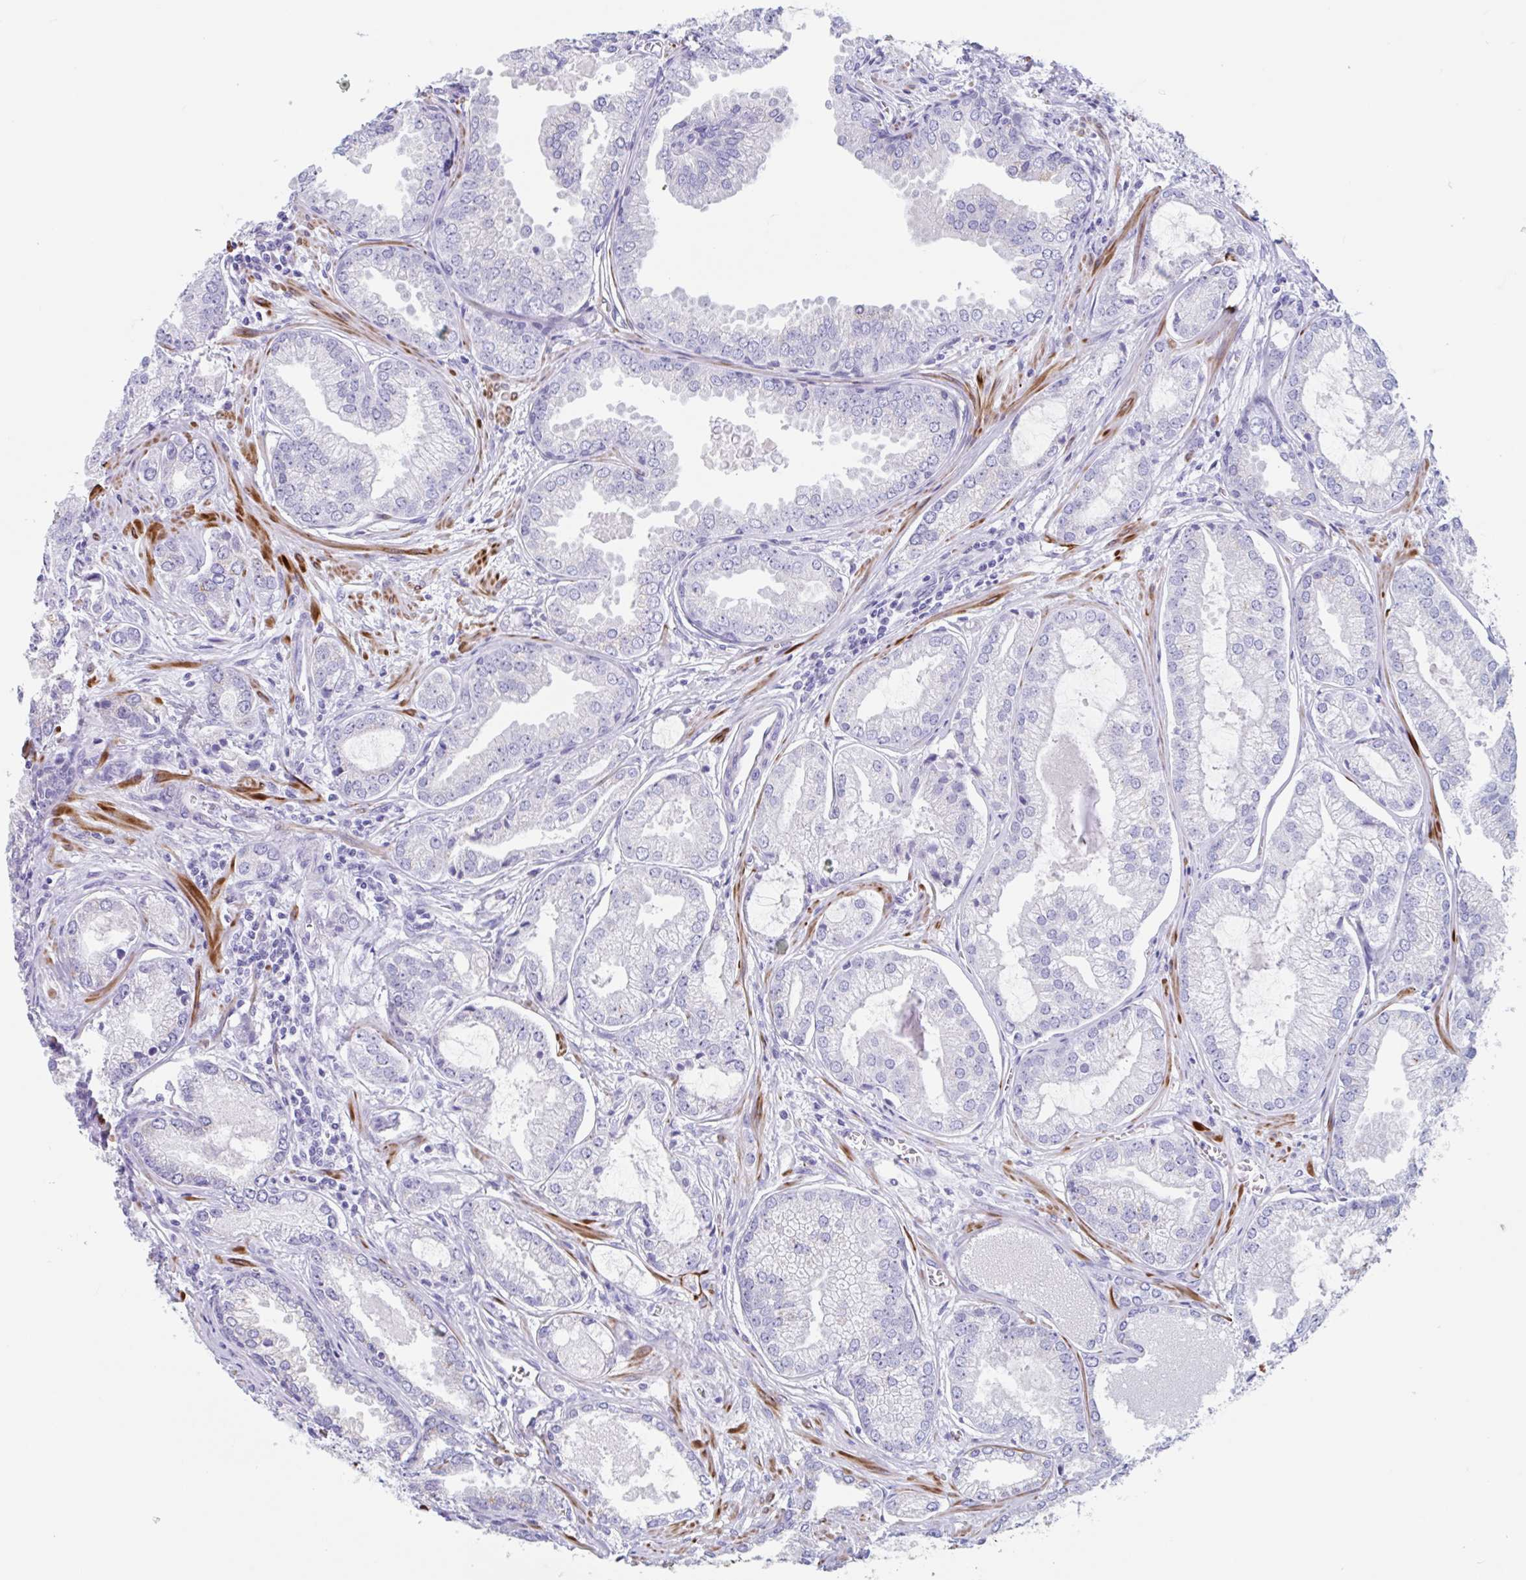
{"staining": {"intensity": "moderate", "quantity": "<25%", "location": "cytoplasmic/membranous"}, "tissue": "prostate cancer", "cell_type": "Tumor cells", "image_type": "cancer", "snomed": [{"axis": "morphology", "description": "Adenocarcinoma, Medium grade"}, {"axis": "topography", "description": "Prostate"}], "caption": "This micrograph exhibits prostate cancer (adenocarcinoma (medium-grade)) stained with IHC to label a protein in brown. The cytoplasmic/membranous of tumor cells show moderate positivity for the protein. Nuclei are counter-stained blue.", "gene": "CPTP", "patient": {"sex": "male", "age": 57}}